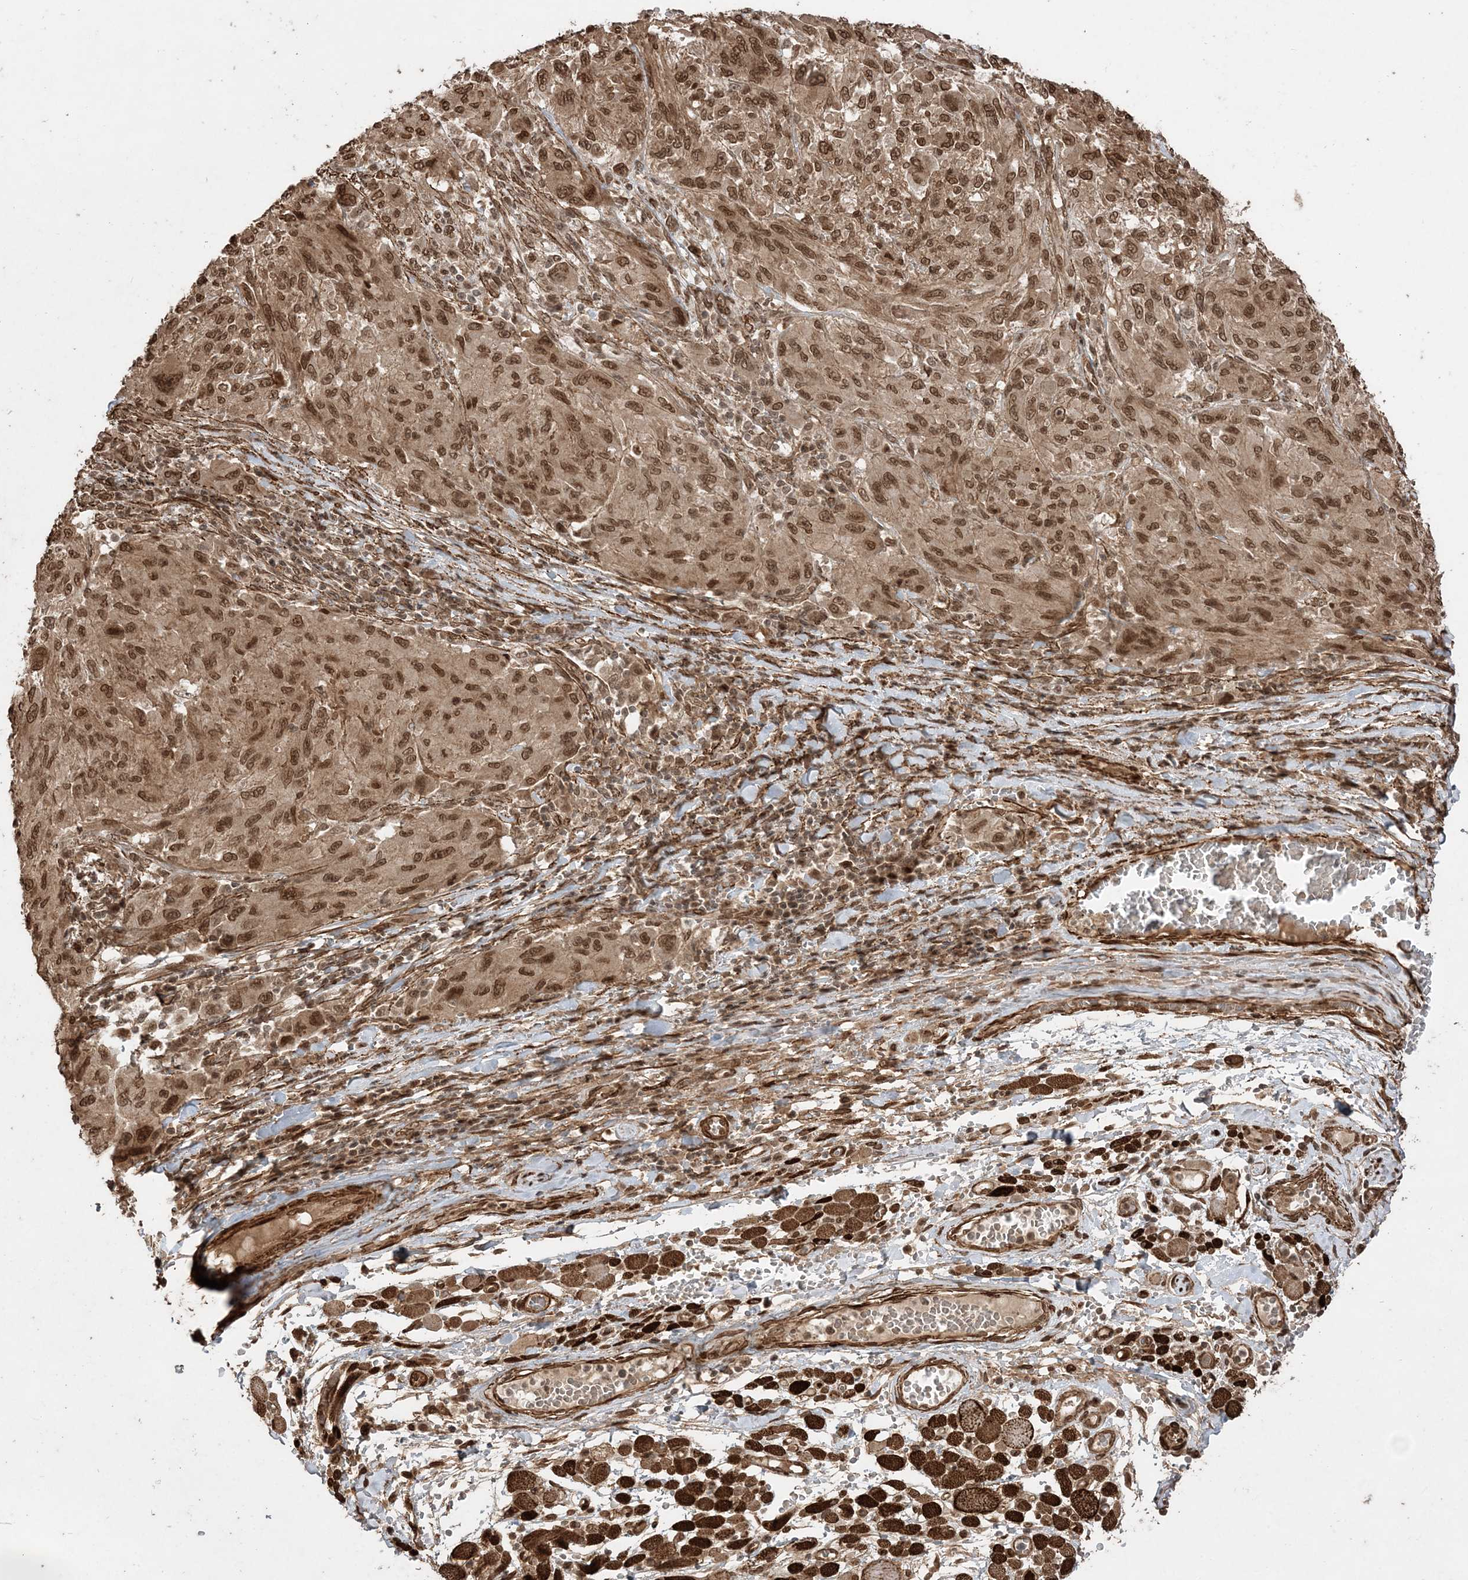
{"staining": {"intensity": "moderate", "quantity": ">75%", "location": "cytoplasmic/membranous,nuclear"}, "tissue": "melanoma", "cell_type": "Tumor cells", "image_type": "cancer", "snomed": [{"axis": "morphology", "description": "Malignant melanoma, NOS"}, {"axis": "topography", "description": "Skin"}], "caption": "Protein staining reveals moderate cytoplasmic/membranous and nuclear staining in about >75% of tumor cells in melanoma. (Stains: DAB in brown, nuclei in blue, Microscopy: brightfield microscopy at high magnification).", "gene": "ETAA1", "patient": {"sex": "female", "age": 91}}